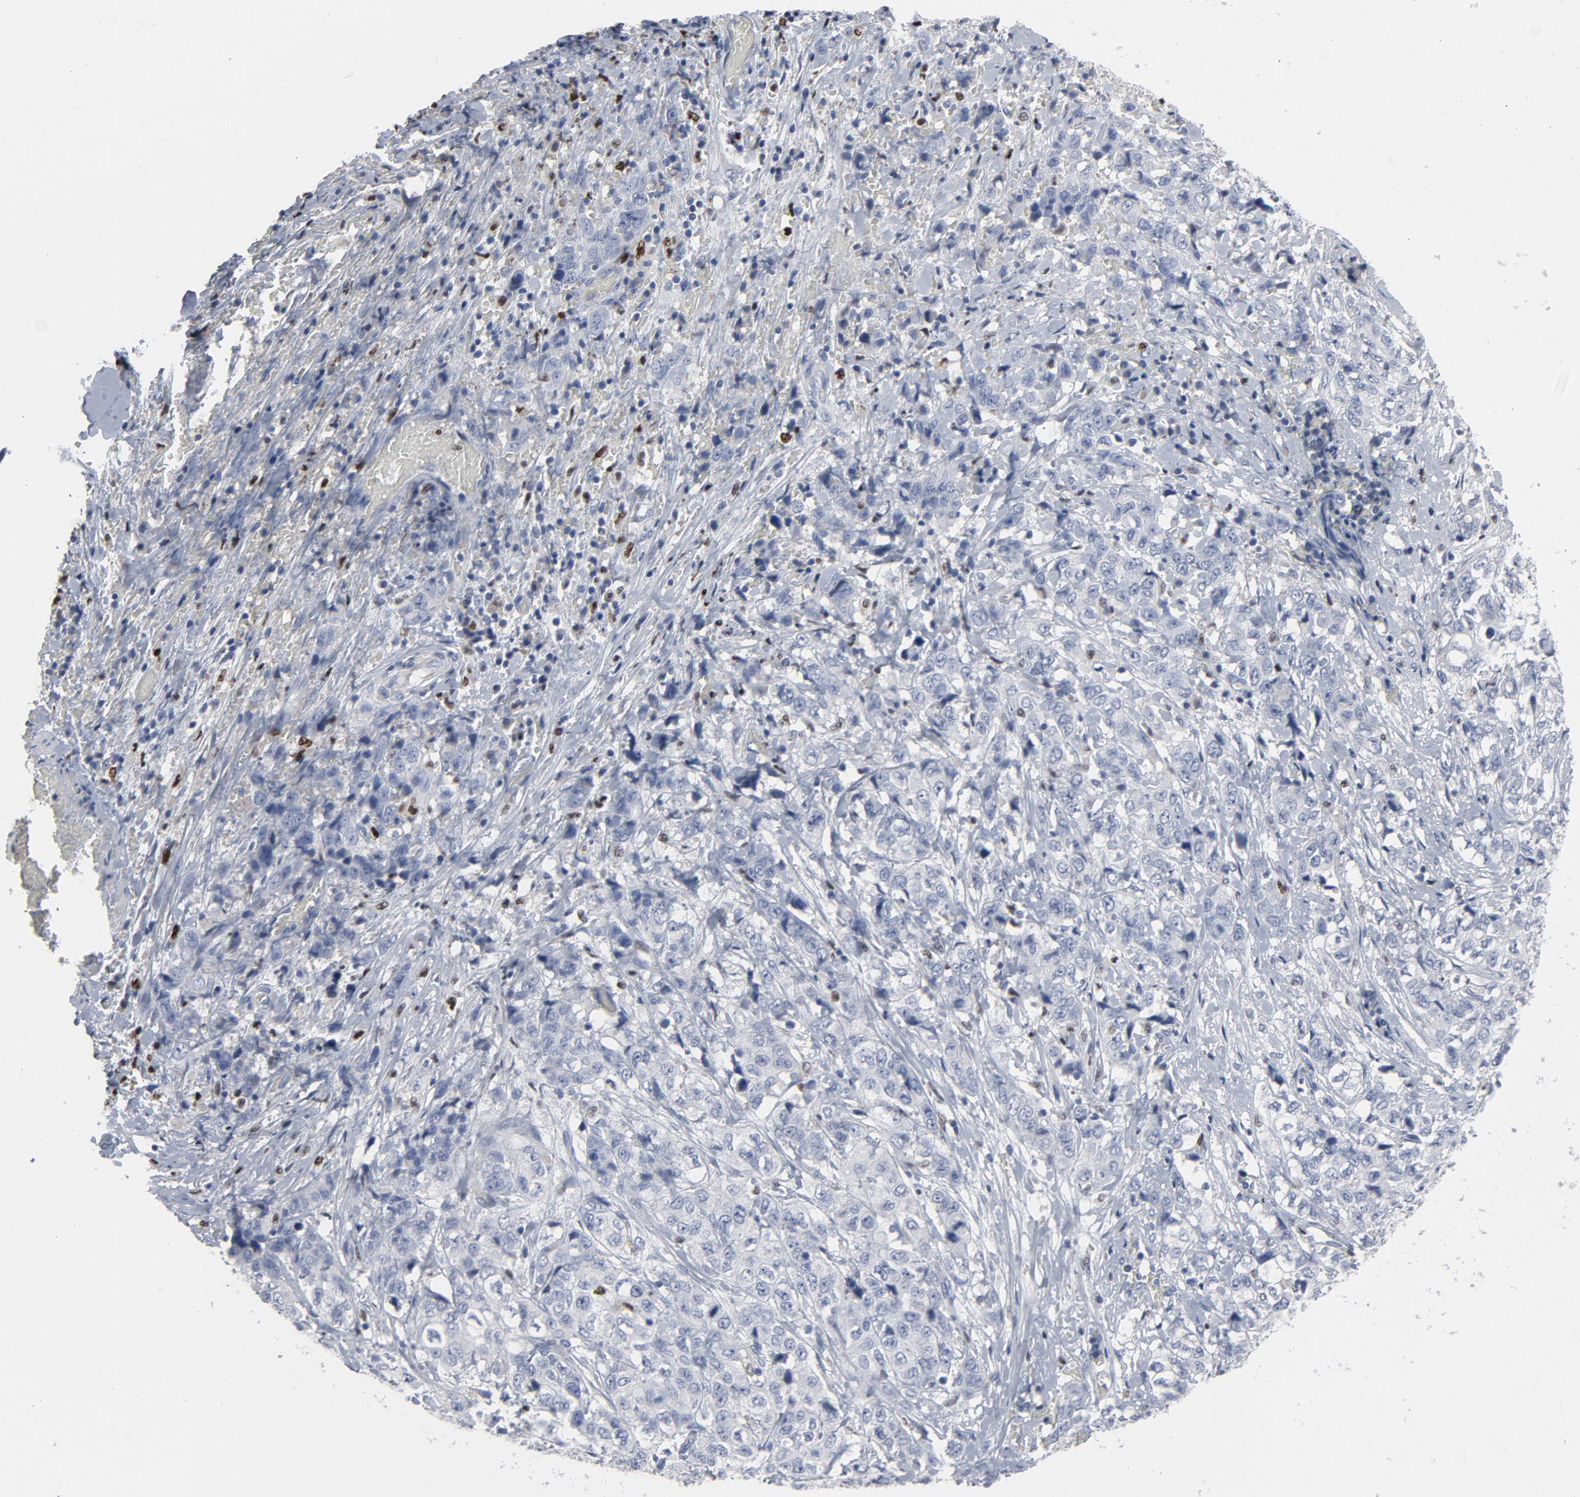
{"staining": {"intensity": "negative", "quantity": "none", "location": "none"}, "tissue": "stomach cancer", "cell_type": "Tumor cells", "image_type": "cancer", "snomed": [{"axis": "morphology", "description": "Adenocarcinoma, NOS"}, {"axis": "topography", "description": "Stomach"}], "caption": "This micrograph is of adenocarcinoma (stomach) stained with immunohistochemistry (IHC) to label a protein in brown with the nuclei are counter-stained blue. There is no staining in tumor cells.", "gene": "SPI1", "patient": {"sex": "male", "age": 48}}